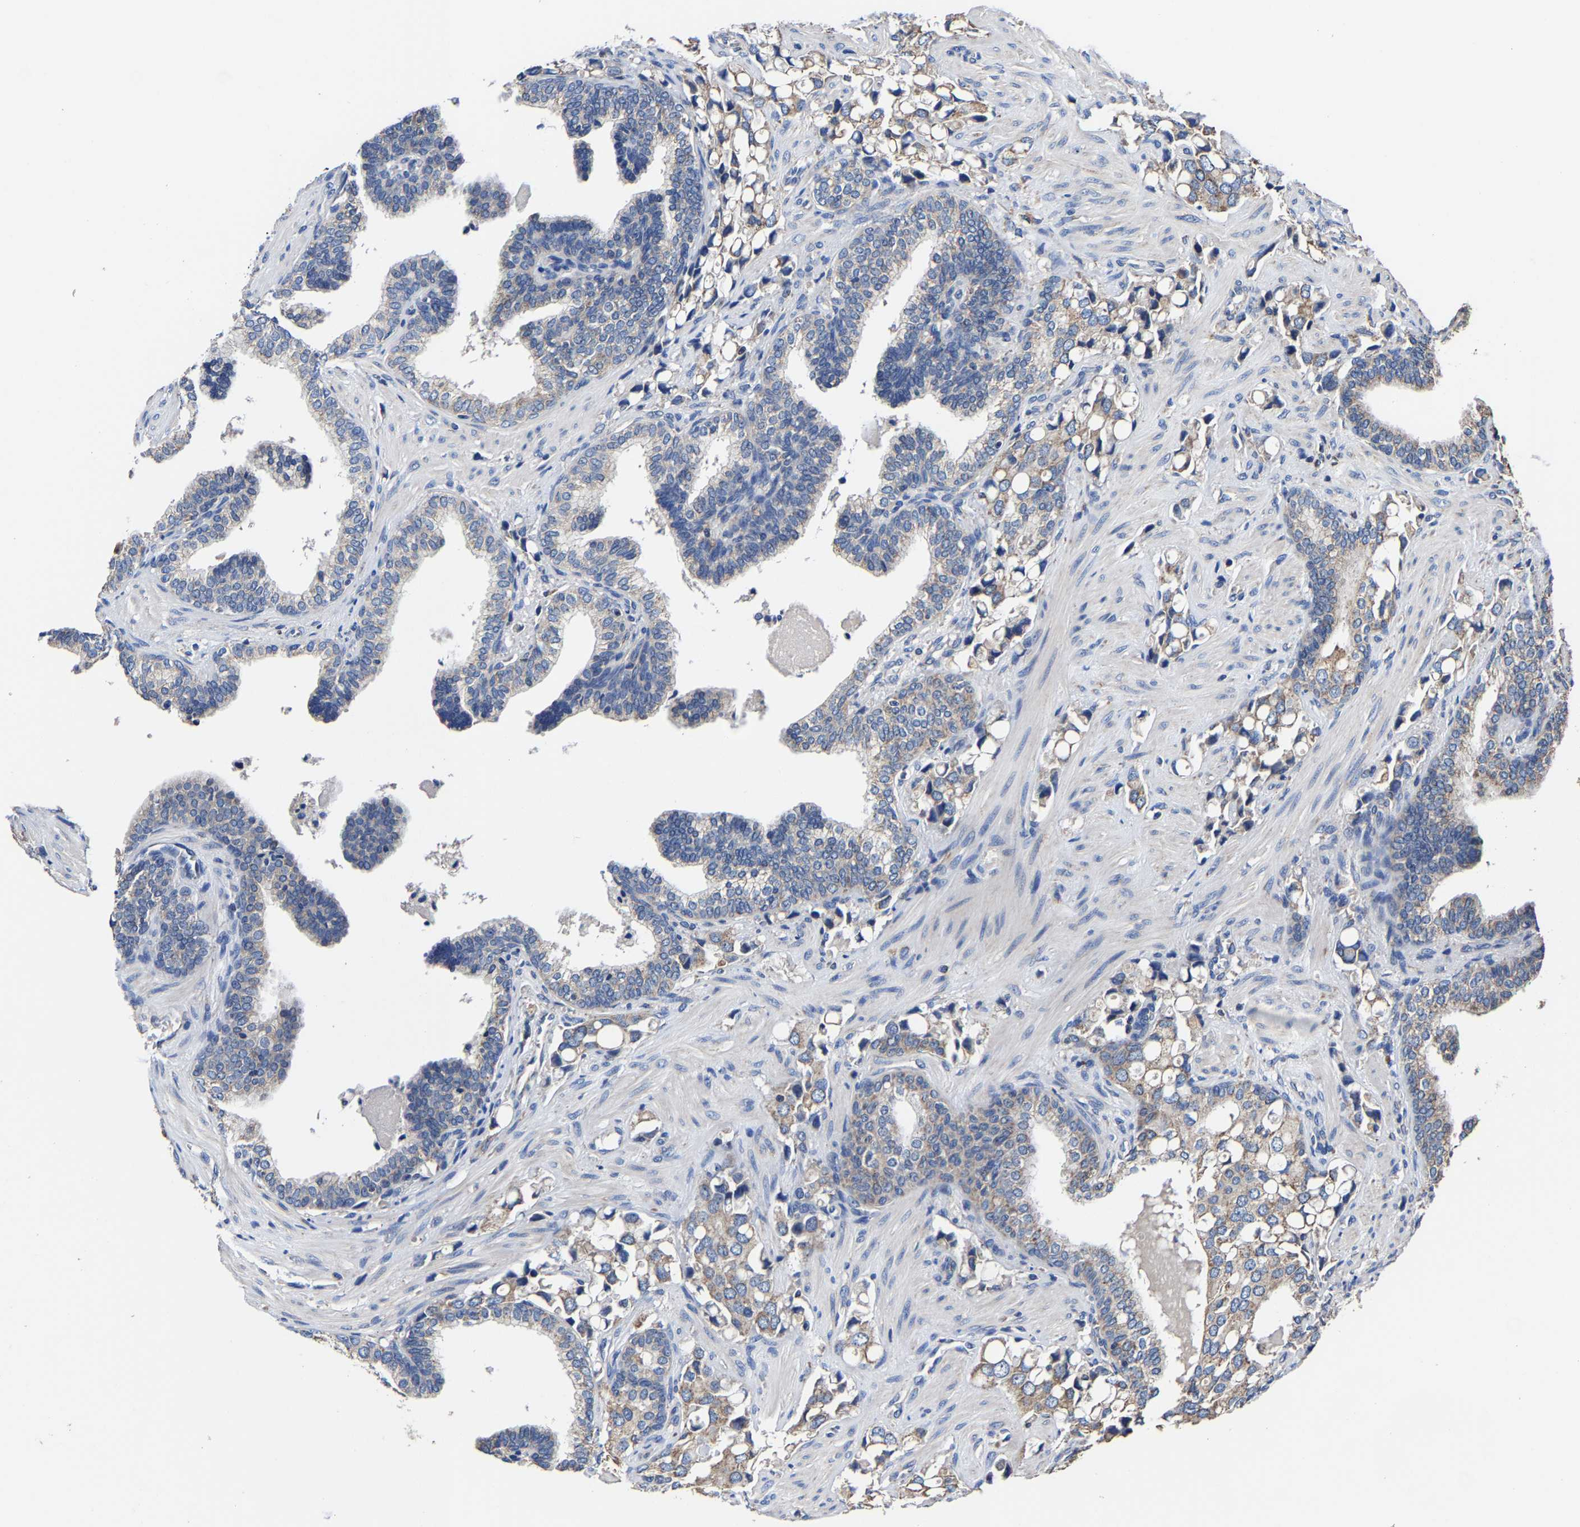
{"staining": {"intensity": "weak", "quantity": ">75%", "location": "cytoplasmic/membranous"}, "tissue": "prostate cancer", "cell_type": "Tumor cells", "image_type": "cancer", "snomed": [{"axis": "morphology", "description": "Adenocarcinoma, High grade"}, {"axis": "topography", "description": "Prostate"}], "caption": "Immunohistochemical staining of prostate cancer (adenocarcinoma (high-grade)) displays weak cytoplasmic/membranous protein staining in approximately >75% of tumor cells.", "gene": "ZCCHC7", "patient": {"sex": "male", "age": 52}}